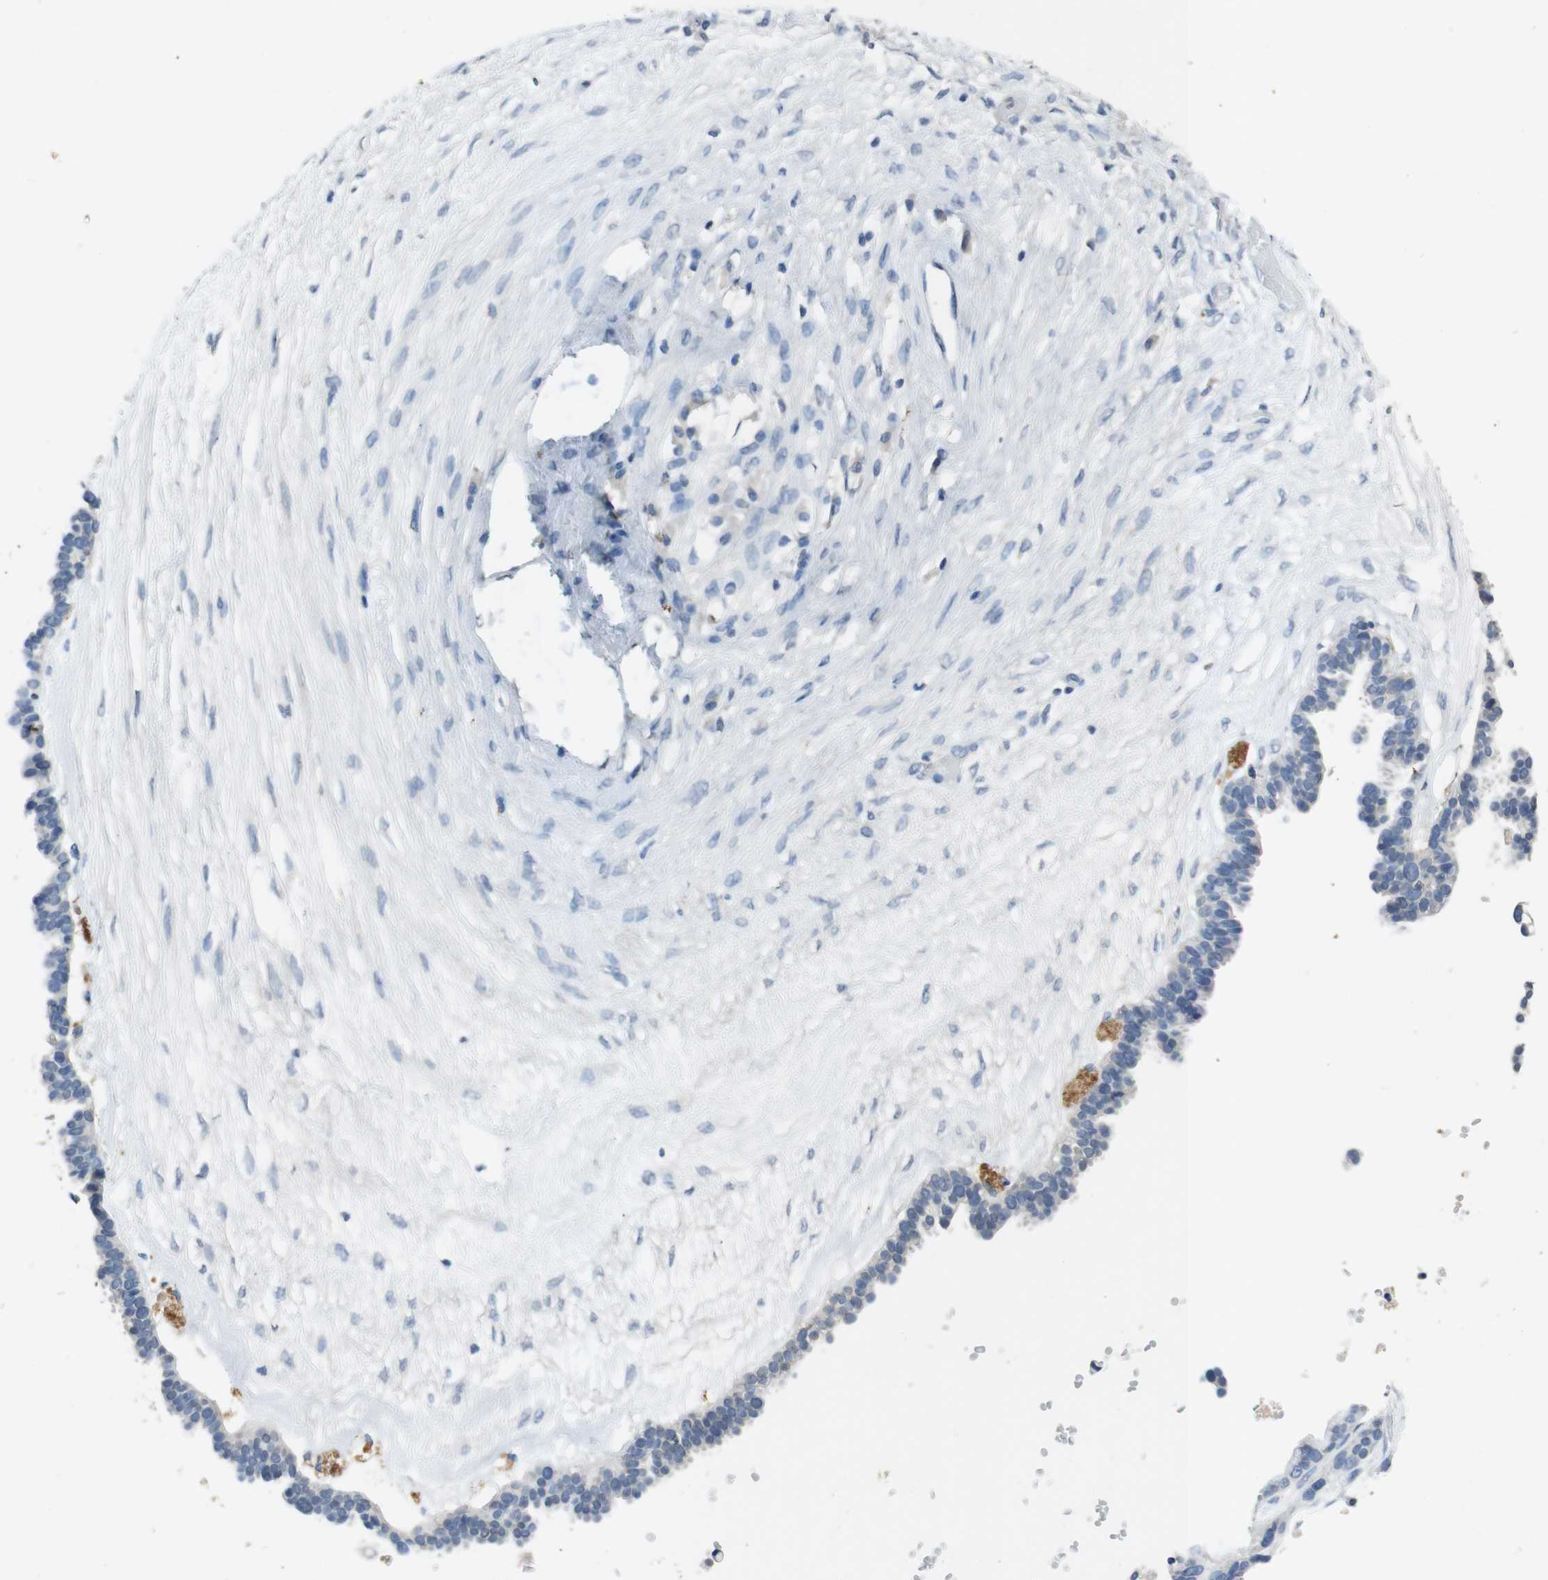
{"staining": {"intensity": "negative", "quantity": "none", "location": "none"}, "tissue": "ovarian cancer", "cell_type": "Tumor cells", "image_type": "cancer", "snomed": [{"axis": "morphology", "description": "Cystadenocarcinoma, serous, NOS"}, {"axis": "topography", "description": "Ovary"}], "caption": "DAB immunohistochemical staining of ovarian serous cystadenocarcinoma shows no significant staining in tumor cells. (DAB (3,3'-diaminobenzidine) immunohistochemistry visualized using brightfield microscopy, high magnification).", "gene": "STBD1", "patient": {"sex": "female", "age": 56}}